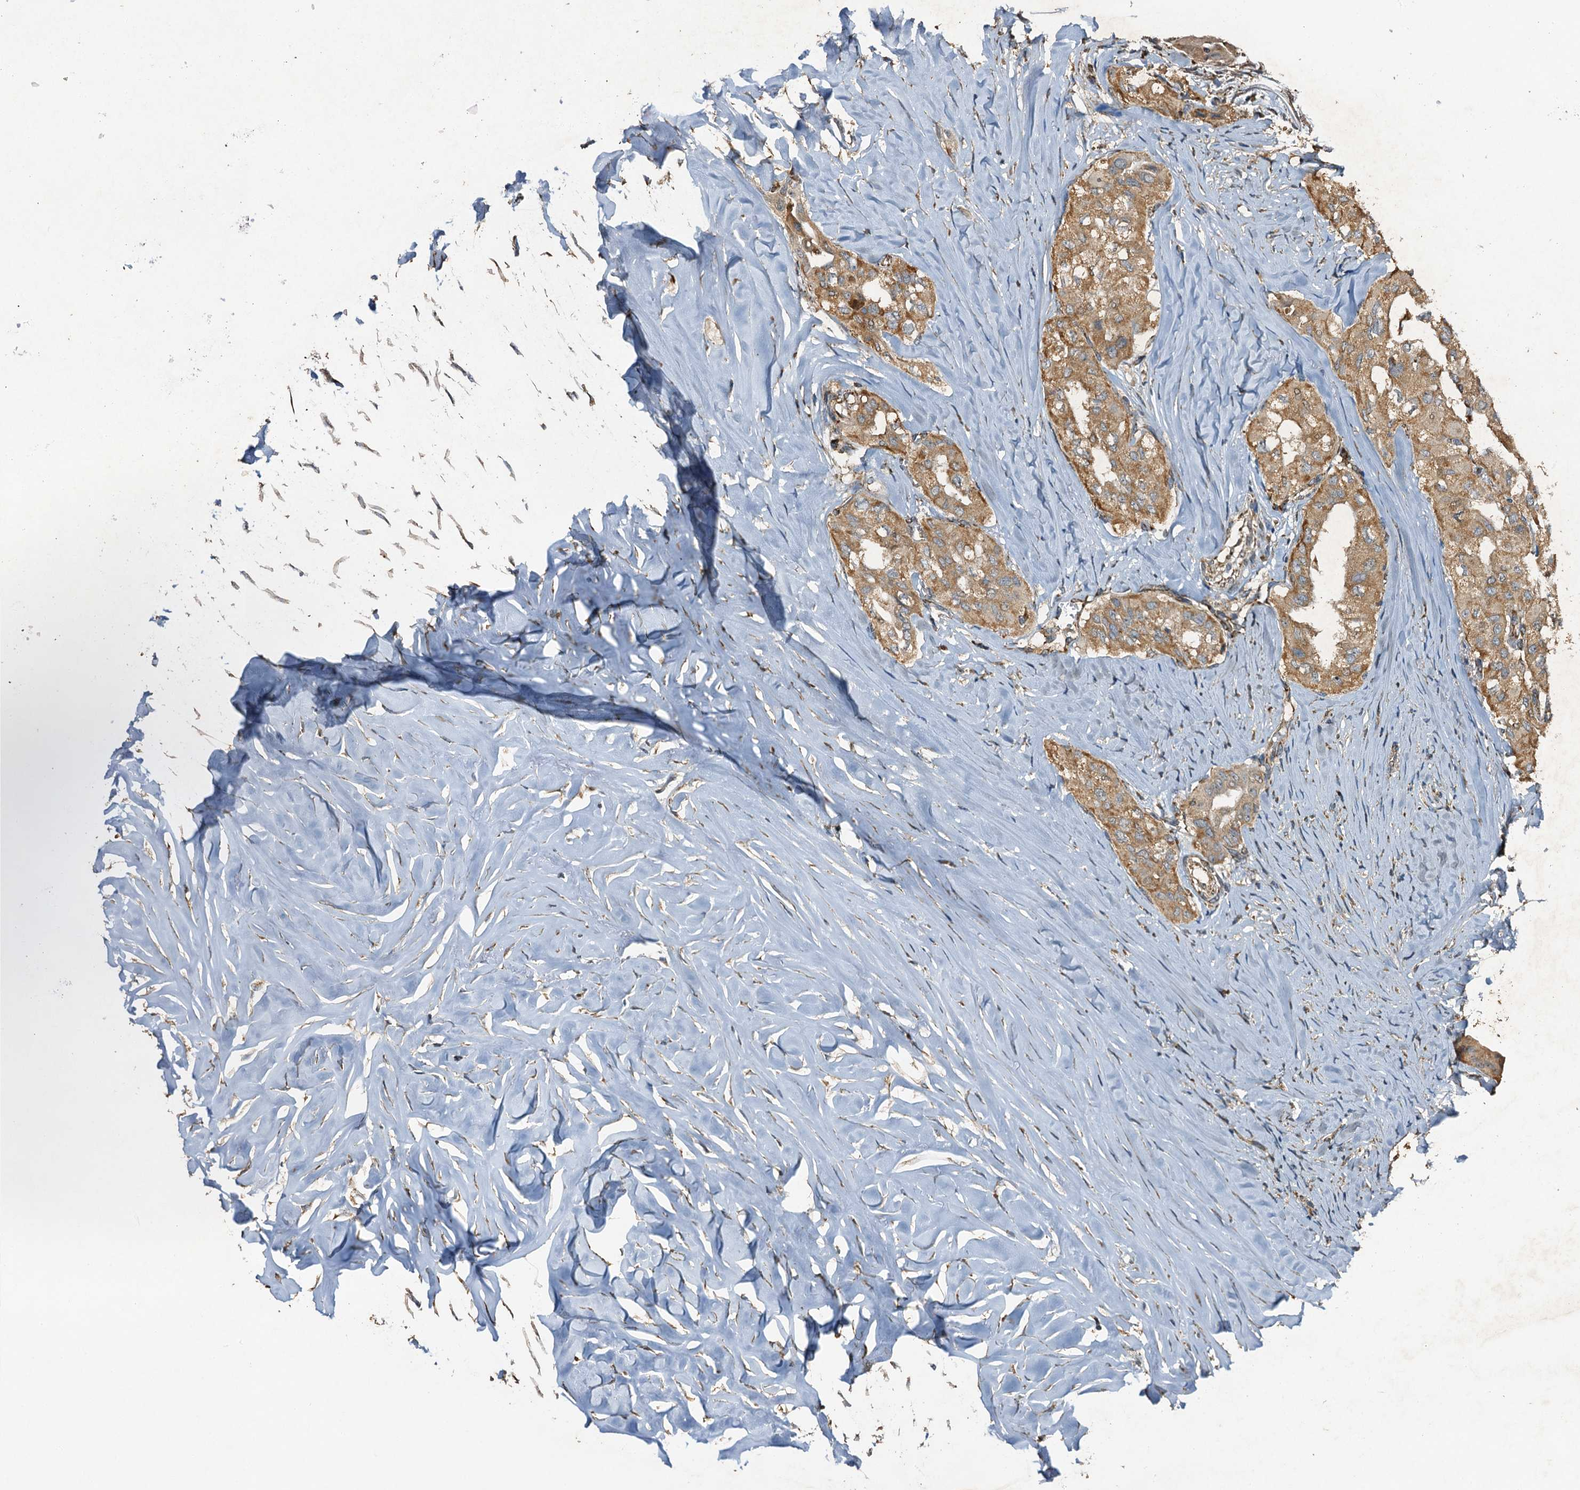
{"staining": {"intensity": "moderate", "quantity": ">75%", "location": "cytoplasmic/membranous"}, "tissue": "thyroid cancer", "cell_type": "Tumor cells", "image_type": "cancer", "snomed": [{"axis": "morphology", "description": "Papillary adenocarcinoma, NOS"}, {"axis": "topography", "description": "Thyroid gland"}], "caption": "The immunohistochemical stain shows moderate cytoplasmic/membranous staining in tumor cells of papillary adenocarcinoma (thyroid) tissue.", "gene": "NDUFA13", "patient": {"sex": "female", "age": 59}}